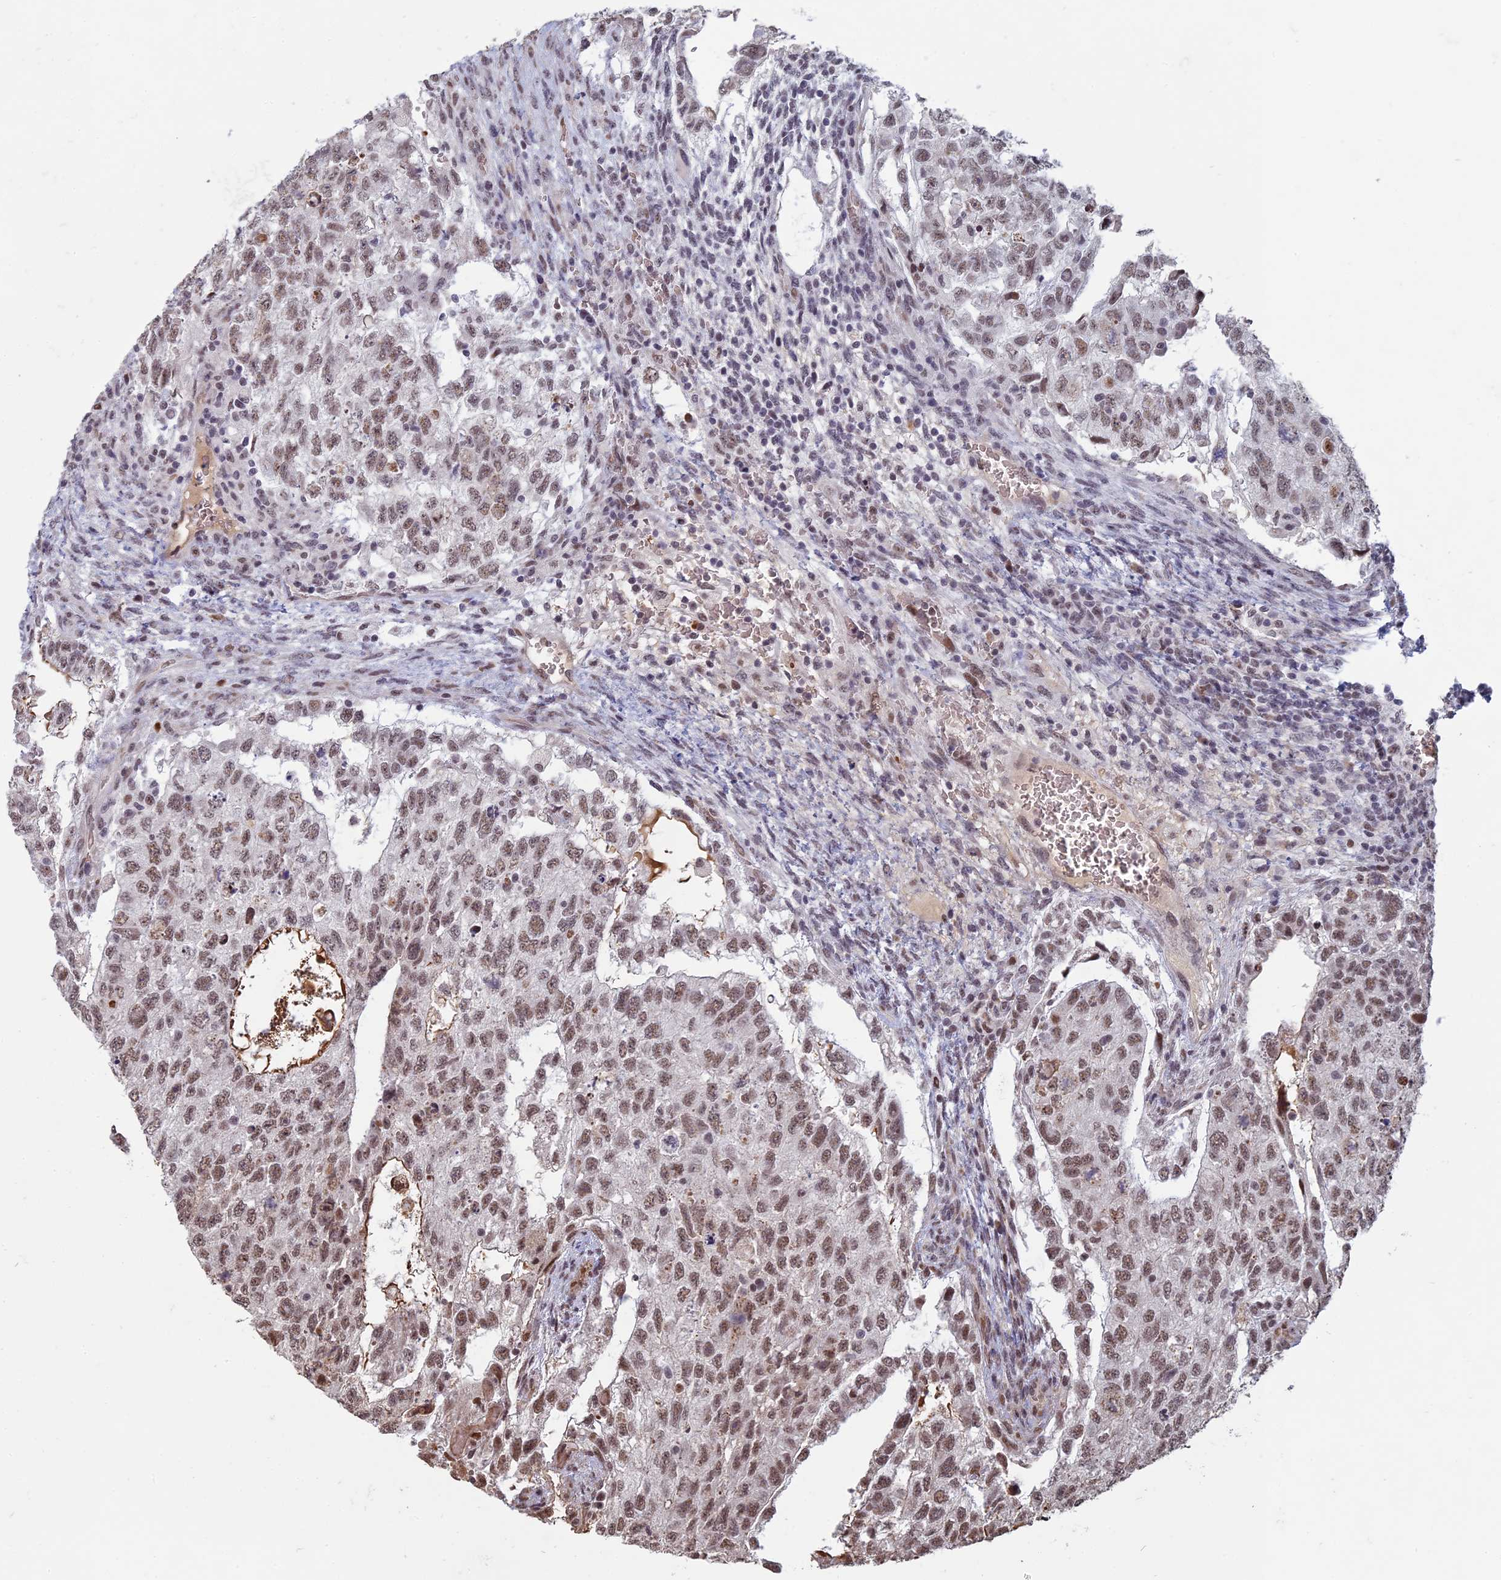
{"staining": {"intensity": "moderate", "quantity": ">75%", "location": "nuclear"}, "tissue": "testis cancer", "cell_type": "Tumor cells", "image_type": "cancer", "snomed": [{"axis": "morphology", "description": "Normal tissue, NOS"}, {"axis": "morphology", "description": "Carcinoma, Embryonal, NOS"}, {"axis": "topography", "description": "Testis"}], "caption": "Approximately >75% of tumor cells in embryonal carcinoma (testis) exhibit moderate nuclear protein expression as visualized by brown immunohistochemical staining.", "gene": "MFAP1", "patient": {"sex": "male", "age": 36}}